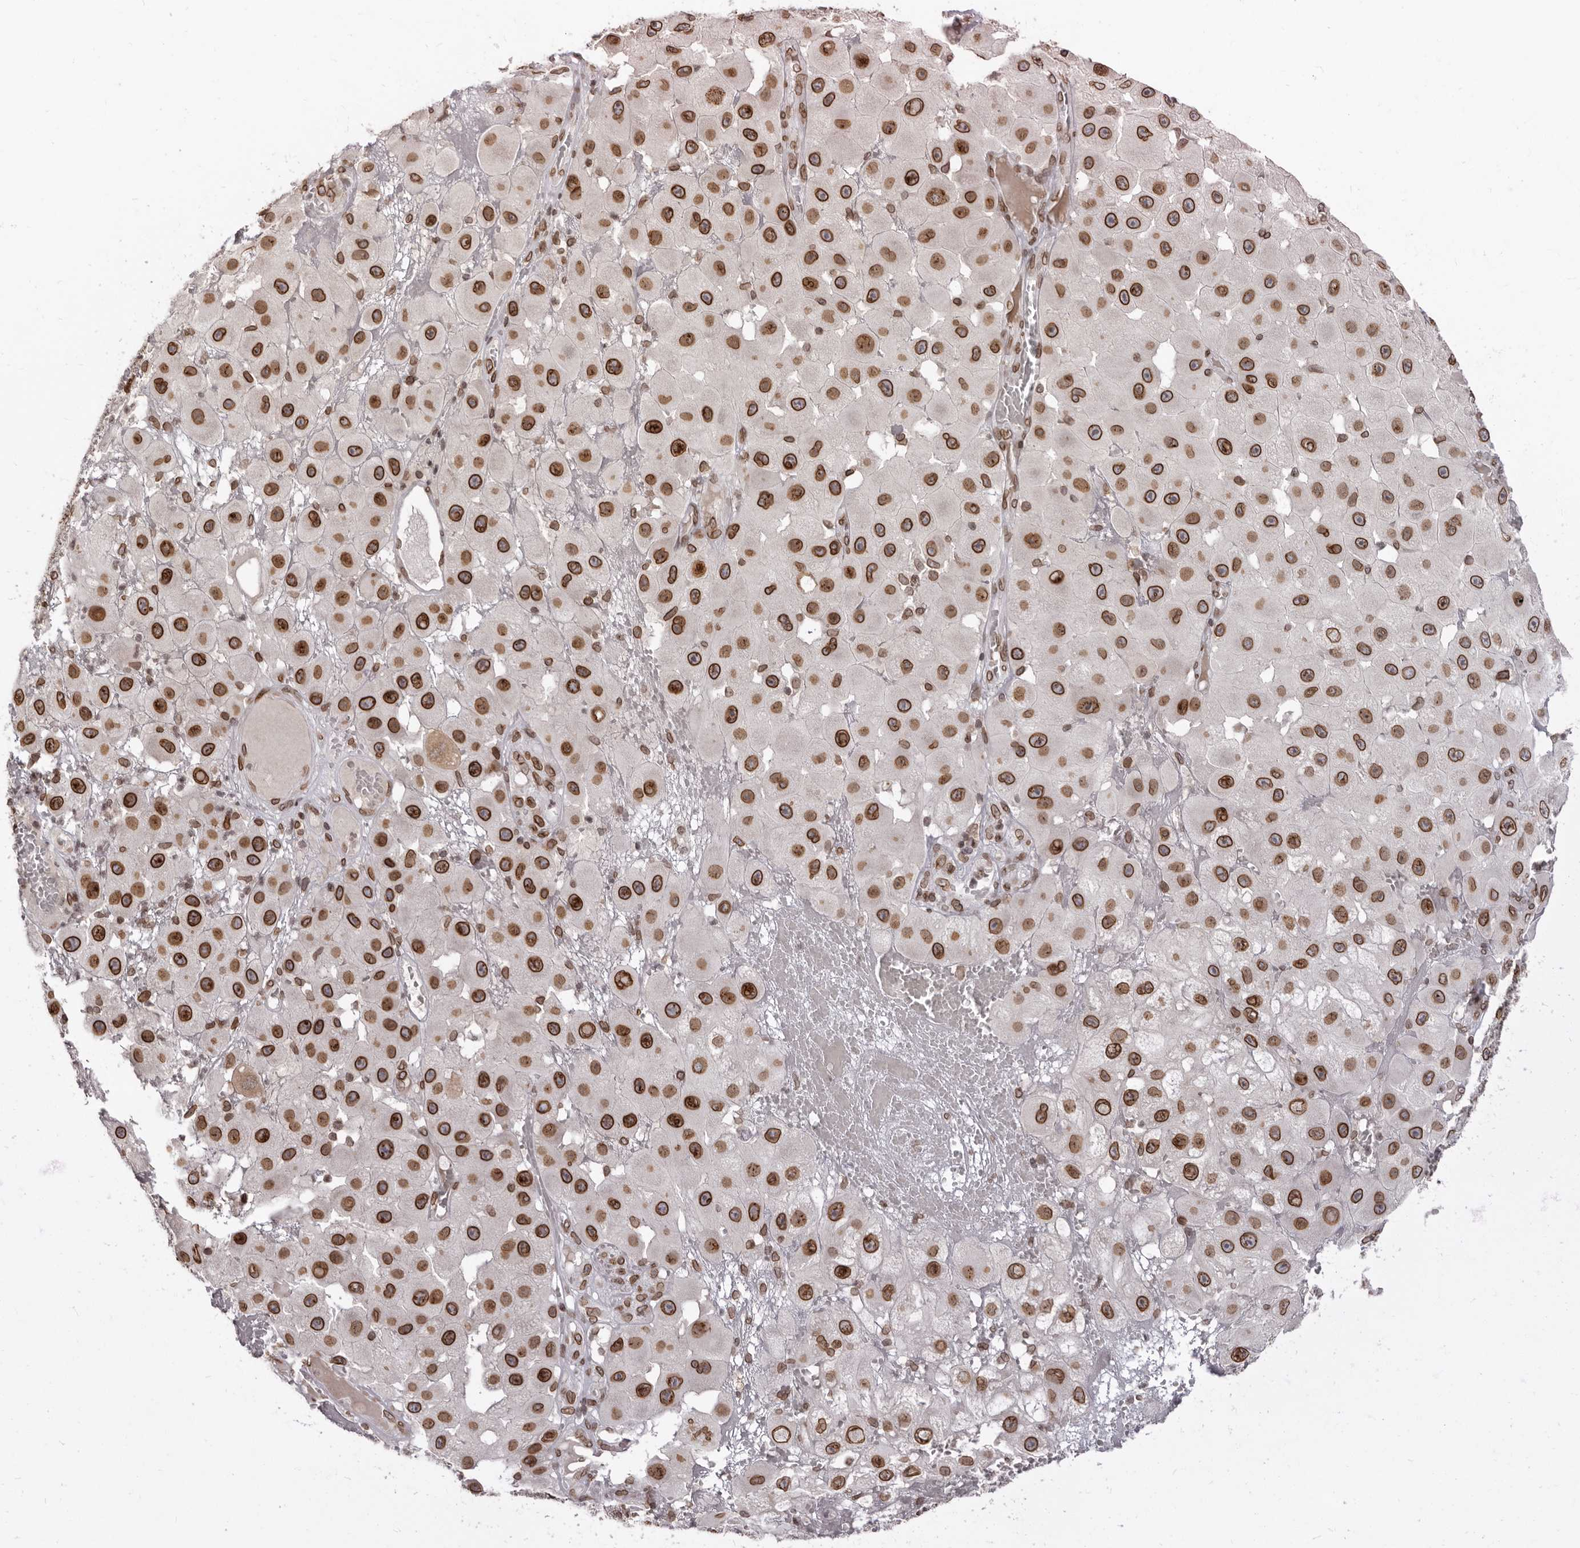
{"staining": {"intensity": "strong", "quantity": ">75%", "location": "cytoplasmic/membranous,nuclear"}, "tissue": "melanoma", "cell_type": "Tumor cells", "image_type": "cancer", "snomed": [{"axis": "morphology", "description": "Malignant melanoma, NOS"}, {"axis": "topography", "description": "Skin"}], "caption": "A high-resolution micrograph shows immunohistochemistry (IHC) staining of melanoma, which demonstrates strong cytoplasmic/membranous and nuclear expression in approximately >75% of tumor cells. Nuclei are stained in blue.", "gene": "NUP153", "patient": {"sex": "female", "age": 81}}